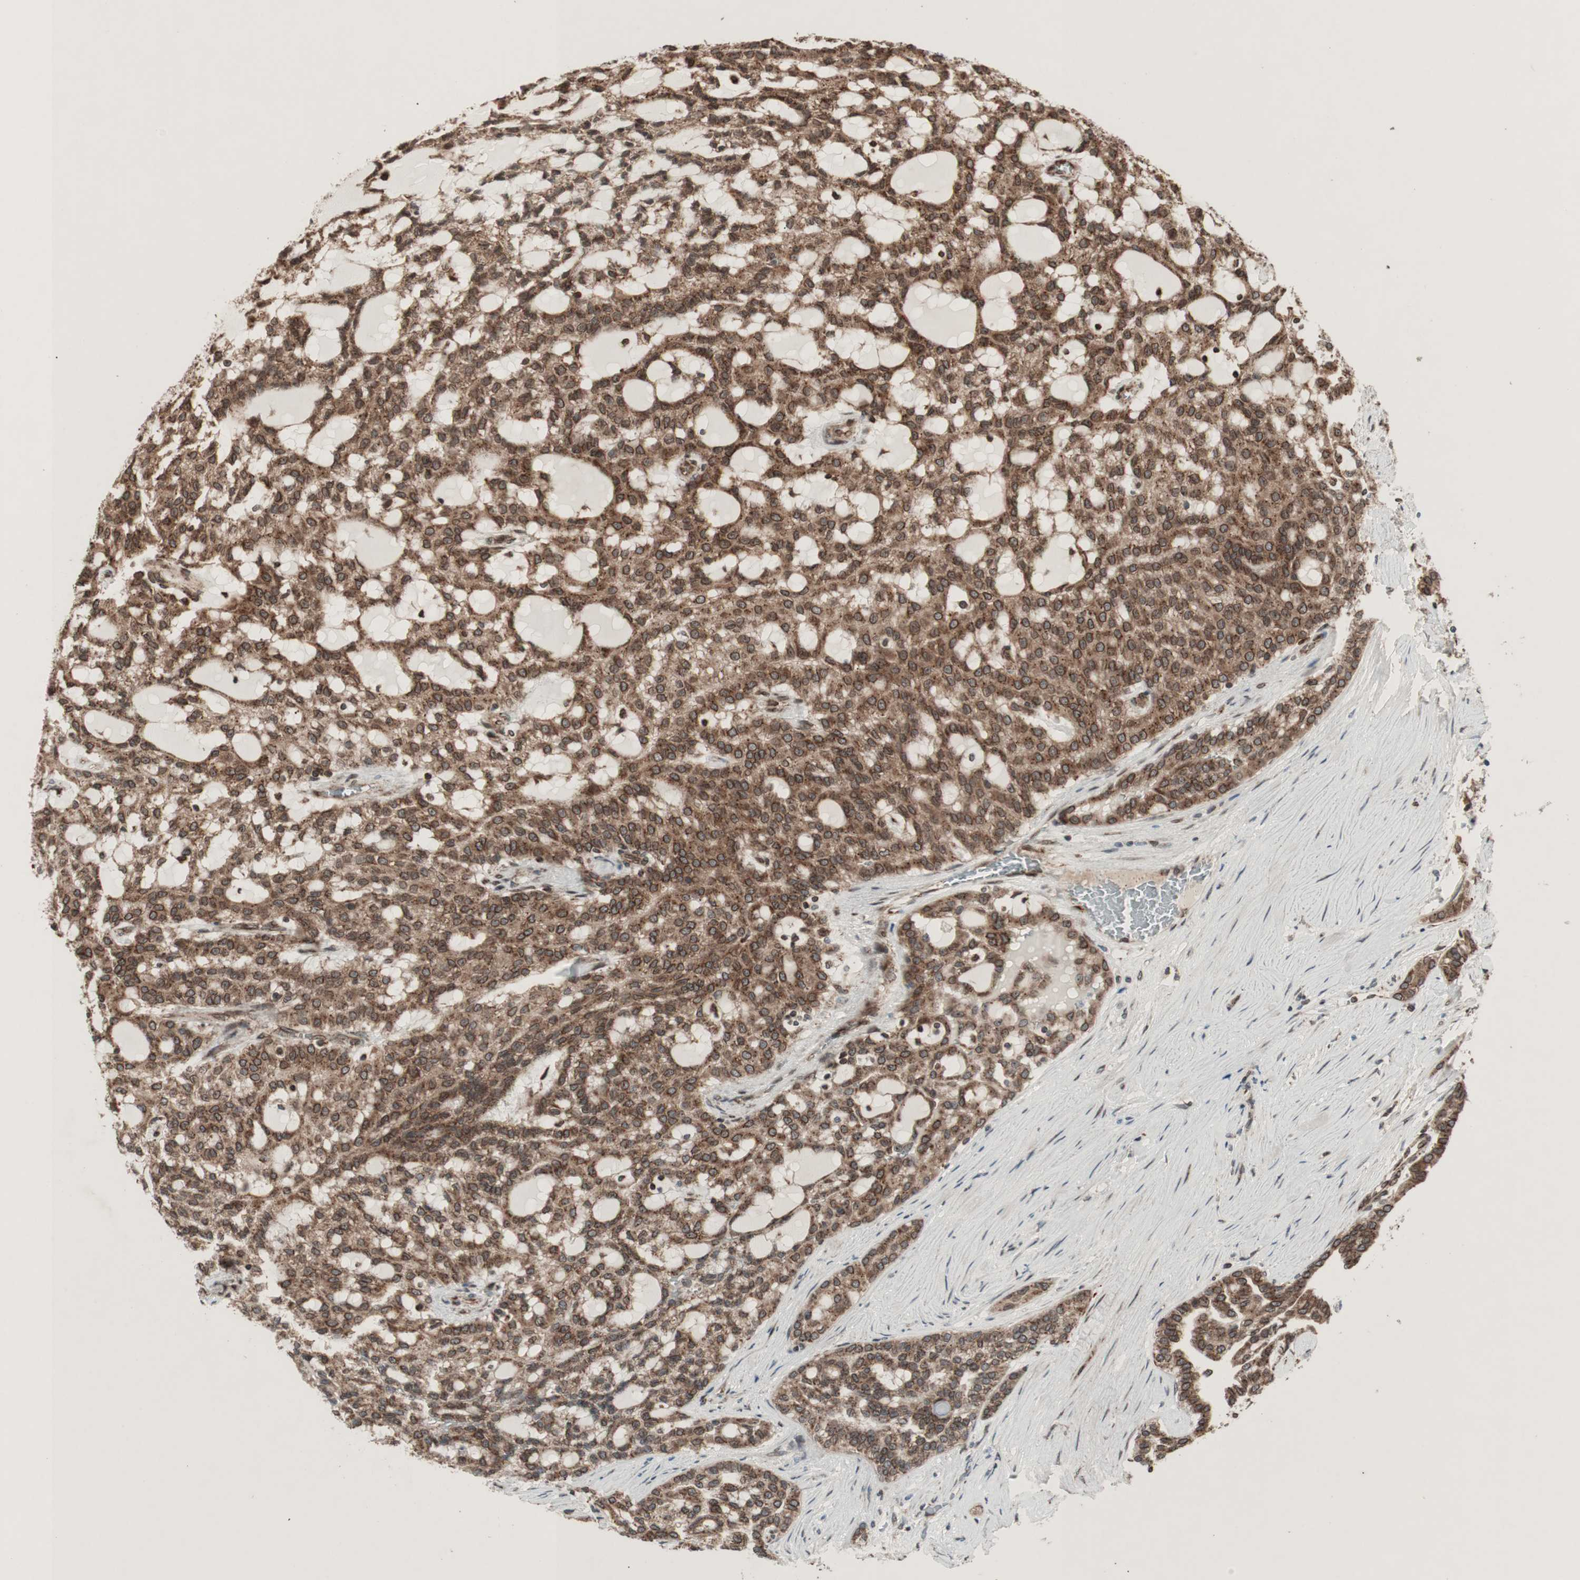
{"staining": {"intensity": "strong", "quantity": ">75%", "location": "cytoplasmic/membranous,nuclear"}, "tissue": "renal cancer", "cell_type": "Tumor cells", "image_type": "cancer", "snomed": [{"axis": "morphology", "description": "Adenocarcinoma, NOS"}, {"axis": "topography", "description": "Kidney"}], "caption": "IHC of human renal cancer shows high levels of strong cytoplasmic/membranous and nuclear staining in approximately >75% of tumor cells. Using DAB (brown) and hematoxylin (blue) stains, captured at high magnification using brightfield microscopy.", "gene": "NUP62", "patient": {"sex": "male", "age": 63}}